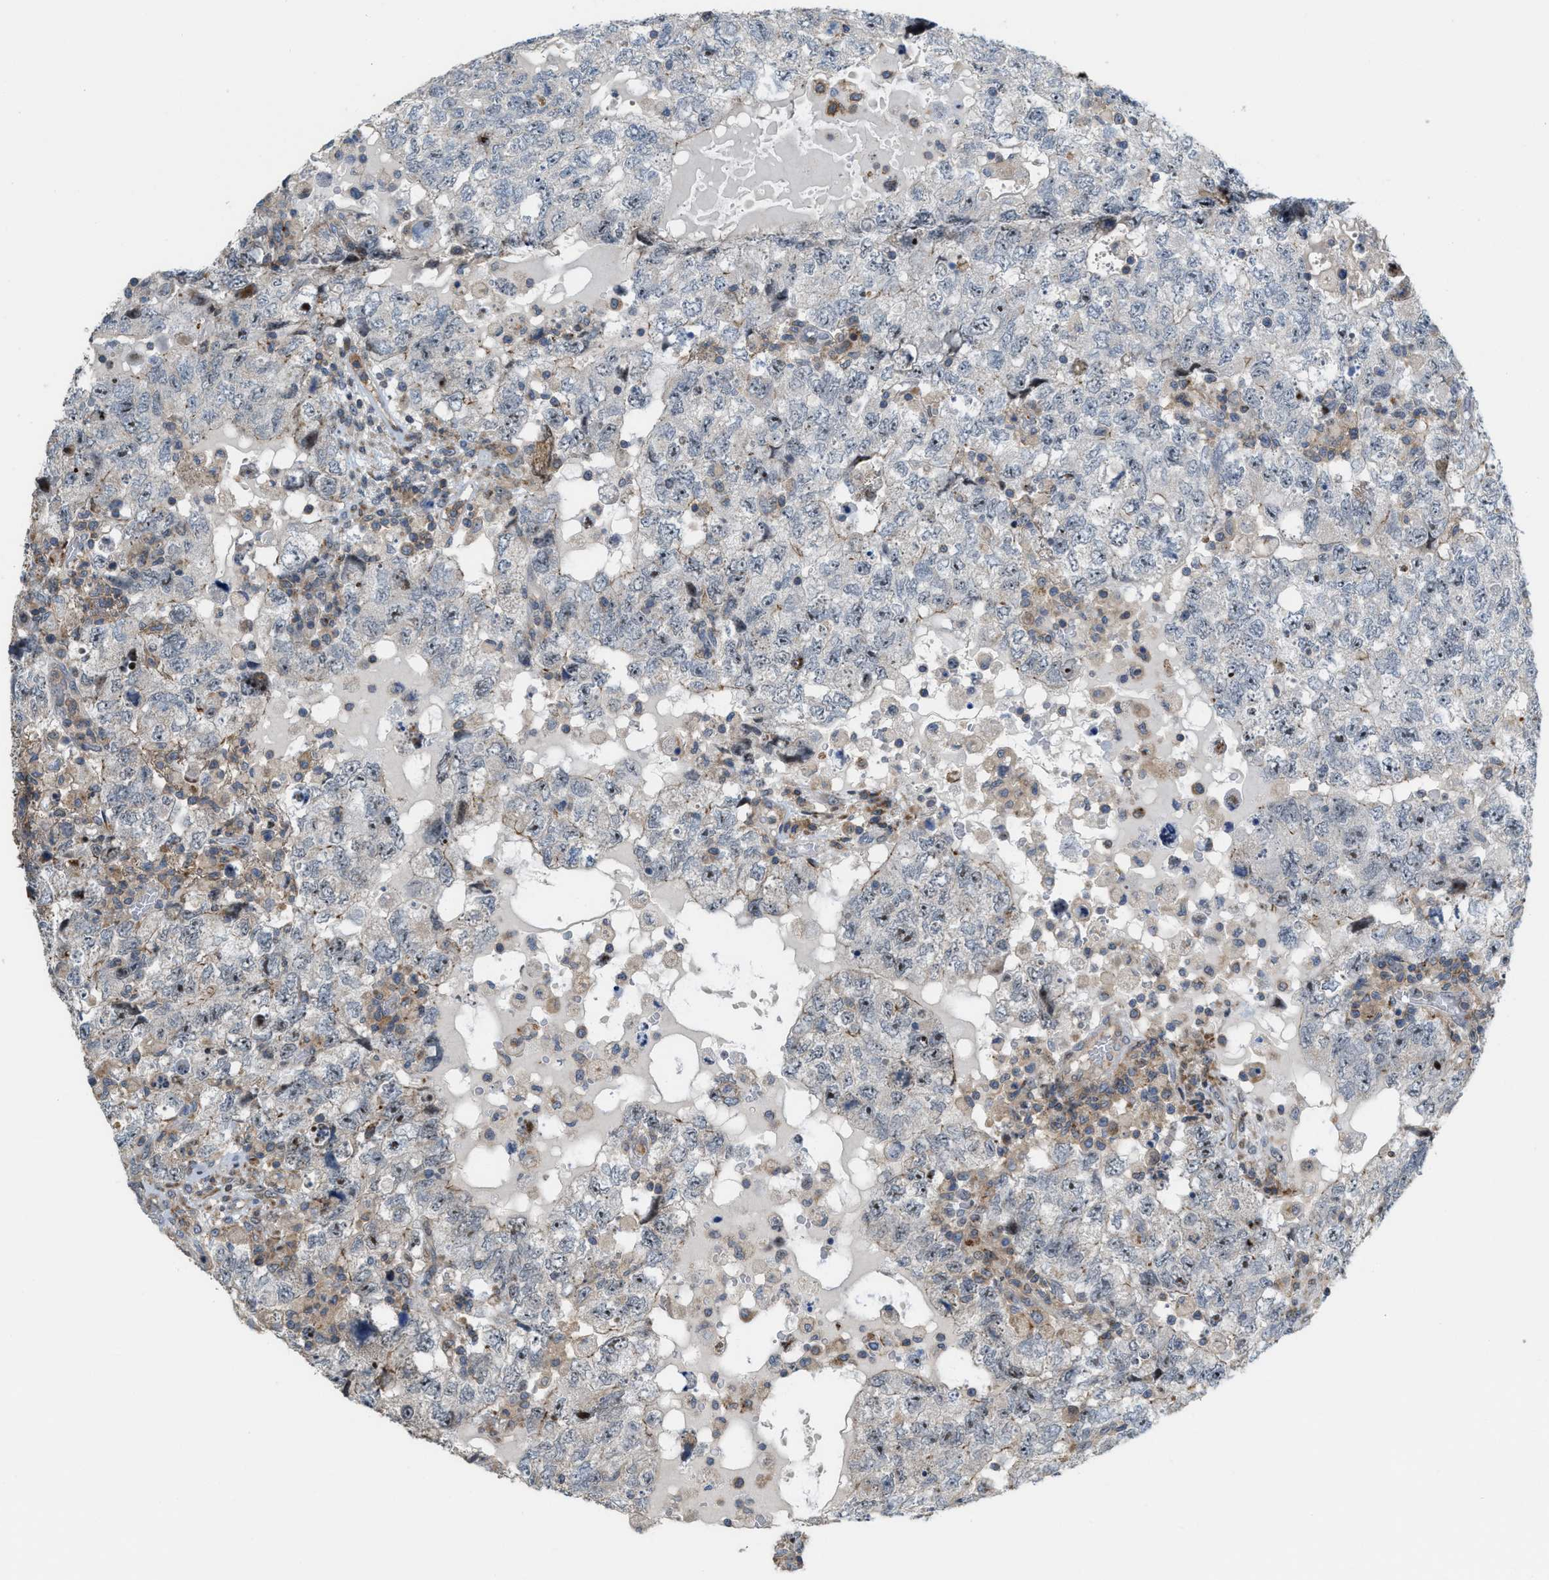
{"staining": {"intensity": "strong", "quantity": "<25%", "location": "nuclear"}, "tissue": "testis cancer", "cell_type": "Tumor cells", "image_type": "cancer", "snomed": [{"axis": "morphology", "description": "Seminoma, NOS"}, {"axis": "topography", "description": "Testis"}], "caption": "This is an image of immunohistochemistry (IHC) staining of seminoma (testis), which shows strong positivity in the nuclear of tumor cells.", "gene": "DIPK1A", "patient": {"sex": "male", "age": 22}}